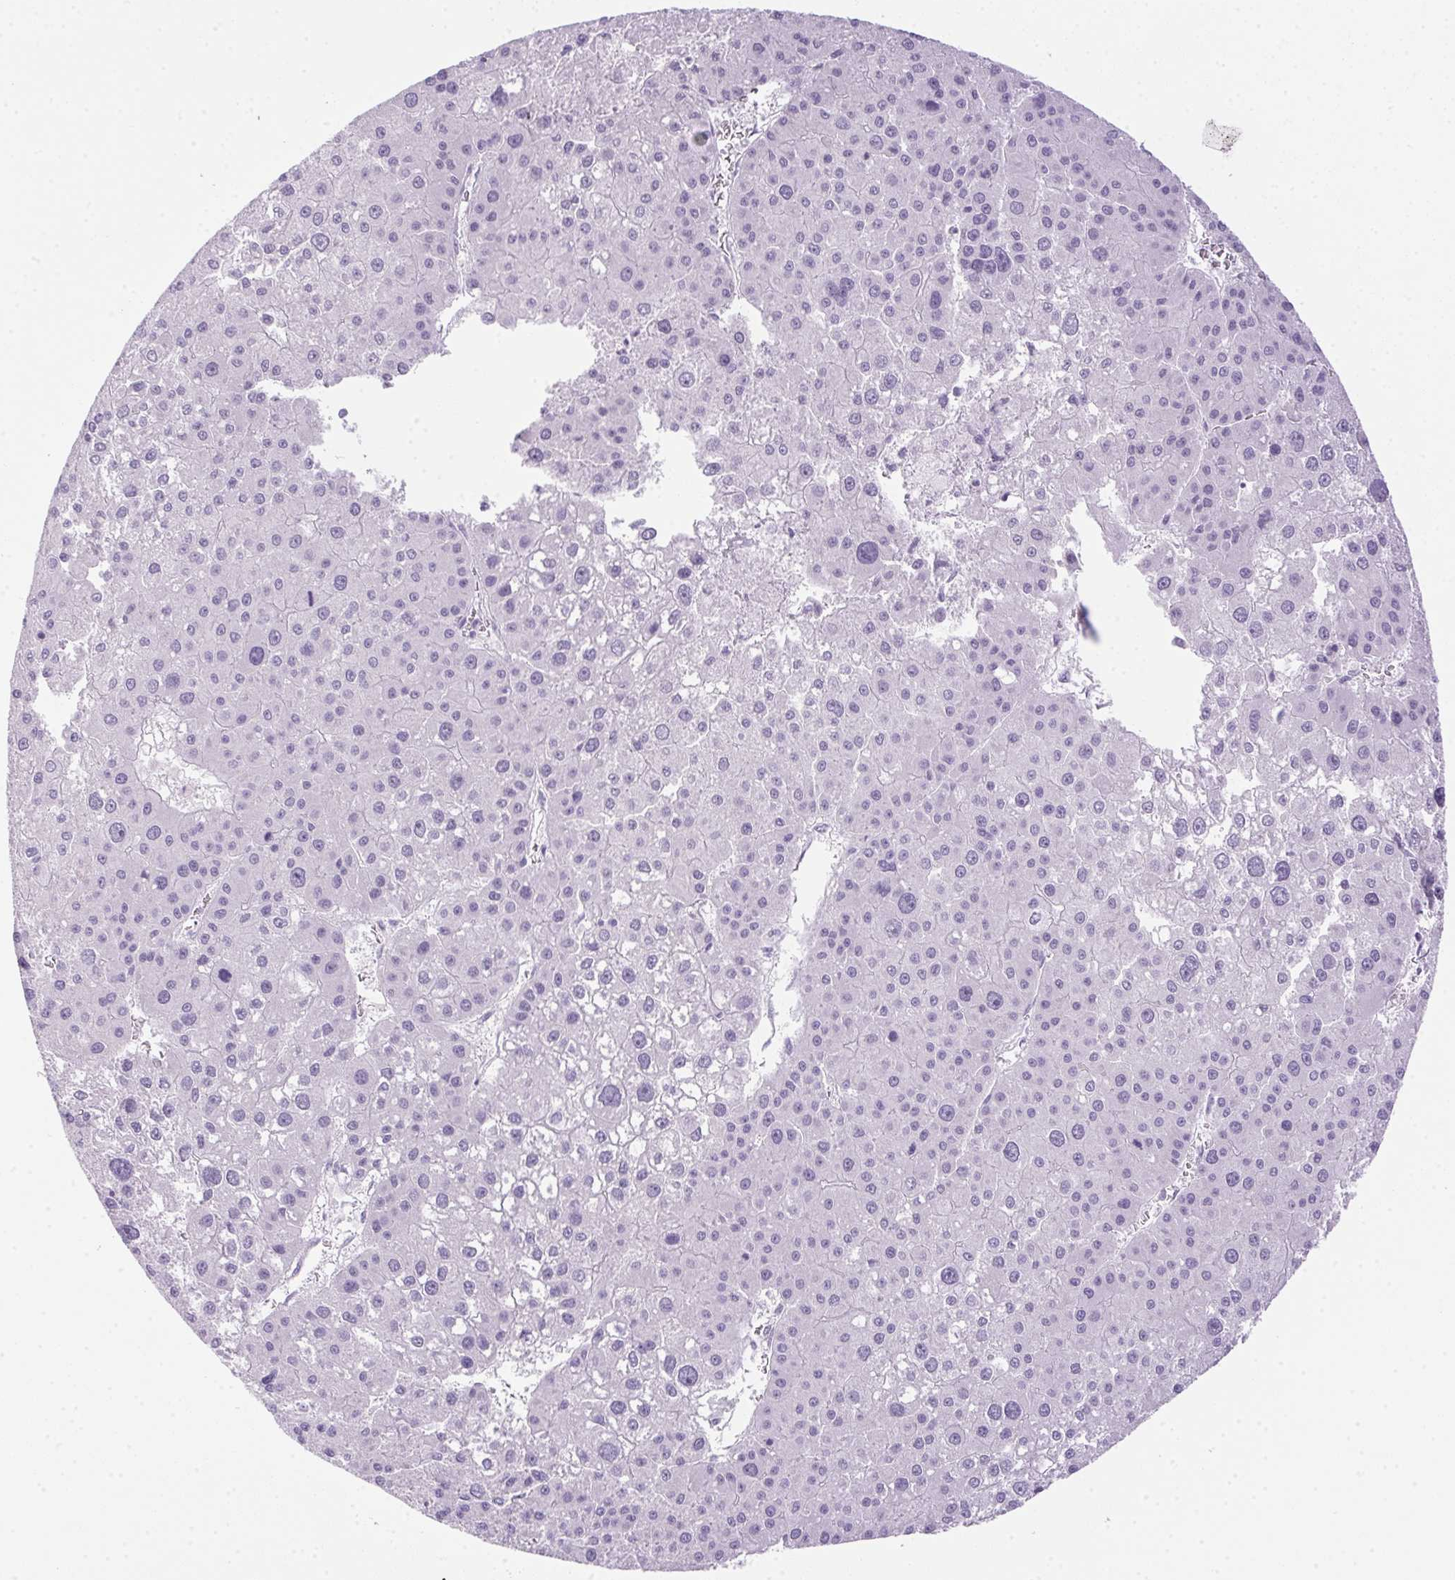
{"staining": {"intensity": "negative", "quantity": "none", "location": "none"}, "tissue": "liver cancer", "cell_type": "Tumor cells", "image_type": "cancer", "snomed": [{"axis": "morphology", "description": "Carcinoma, Hepatocellular, NOS"}, {"axis": "topography", "description": "Liver"}], "caption": "DAB immunohistochemical staining of liver cancer exhibits no significant staining in tumor cells. (DAB (3,3'-diaminobenzidine) immunohistochemistry (IHC) with hematoxylin counter stain).", "gene": "POPDC2", "patient": {"sex": "male", "age": 73}}